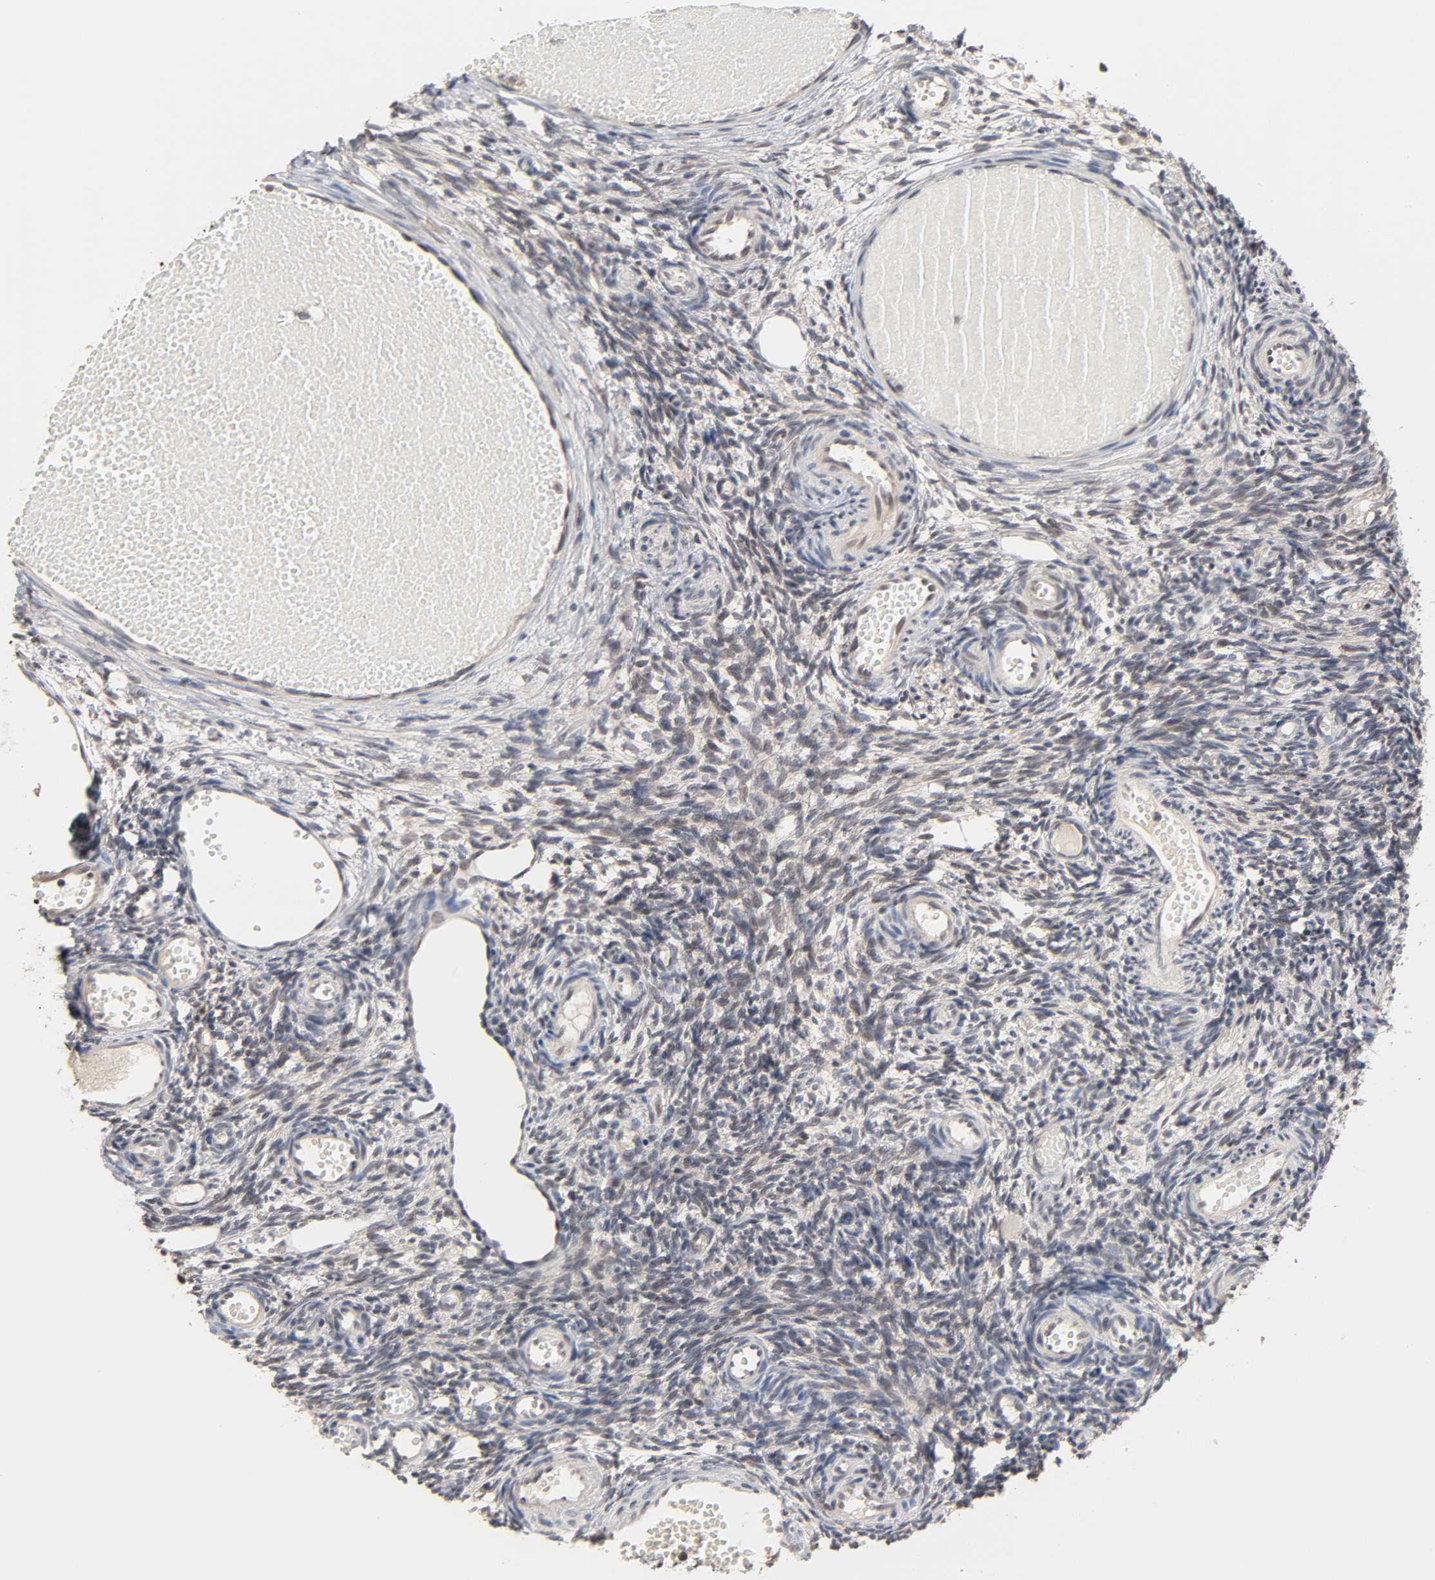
{"staining": {"intensity": "weak", "quantity": "25%-75%", "location": "cytoplasmic/membranous,nuclear"}, "tissue": "ovary", "cell_type": "Ovarian stroma cells", "image_type": "normal", "snomed": [{"axis": "morphology", "description": "Normal tissue, NOS"}, {"axis": "topography", "description": "Ovary"}], "caption": "Normal ovary was stained to show a protein in brown. There is low levels of weak cytoplasmic/membranous,nuclear positivity in approximately 25%-75% of ovarian stroma cells.", "gene": "HTR1E", "patient": {"sex": "female", "age": 35}}